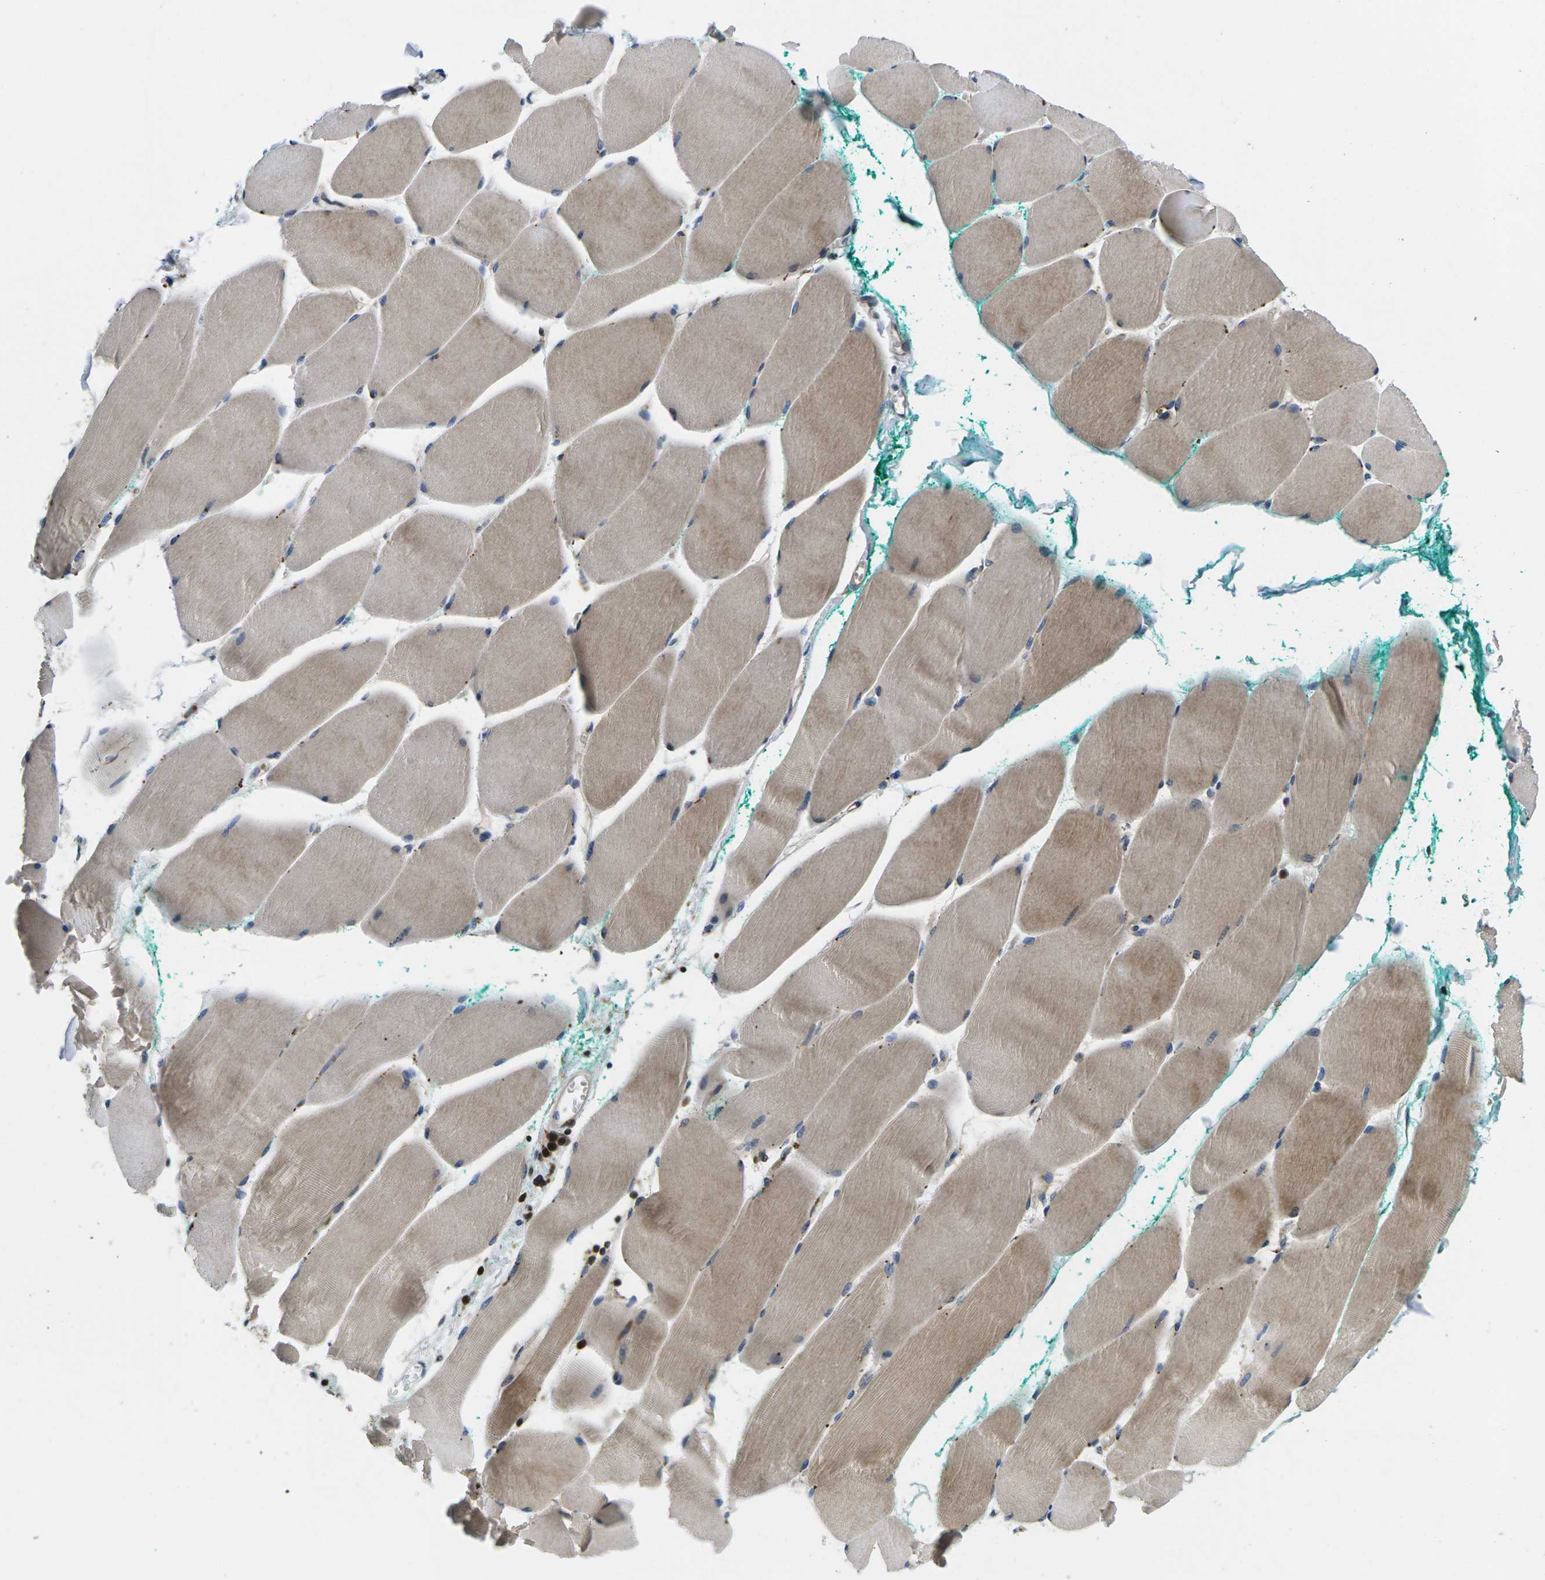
{"staining": {"intensity": "moderate", "quantity": "25%-75%", "location": "cytoplasmic/membranous"}, "tissue": "skeletal muscle", "cell_type": "Myocytes", "image_type": "normal", "snomed": [{"axis": "morphology", "description": "Normal tissue, NOS"}, {"axis": "morphology", "description": "Squamous cell carcinoma, NOS"}, {"axis": "topography", "description": "Skeletal muscle"}], "caption": "Immunohistochemical staining of unremarkable human skeletal muscle demonstrates 25%-75% levels of moderate cytoplasmic/membranous protein staining in approximately 25%-75% of myocytes.", "gene": "PLCE1", "patient": {"sex": "male", "age": 51}}